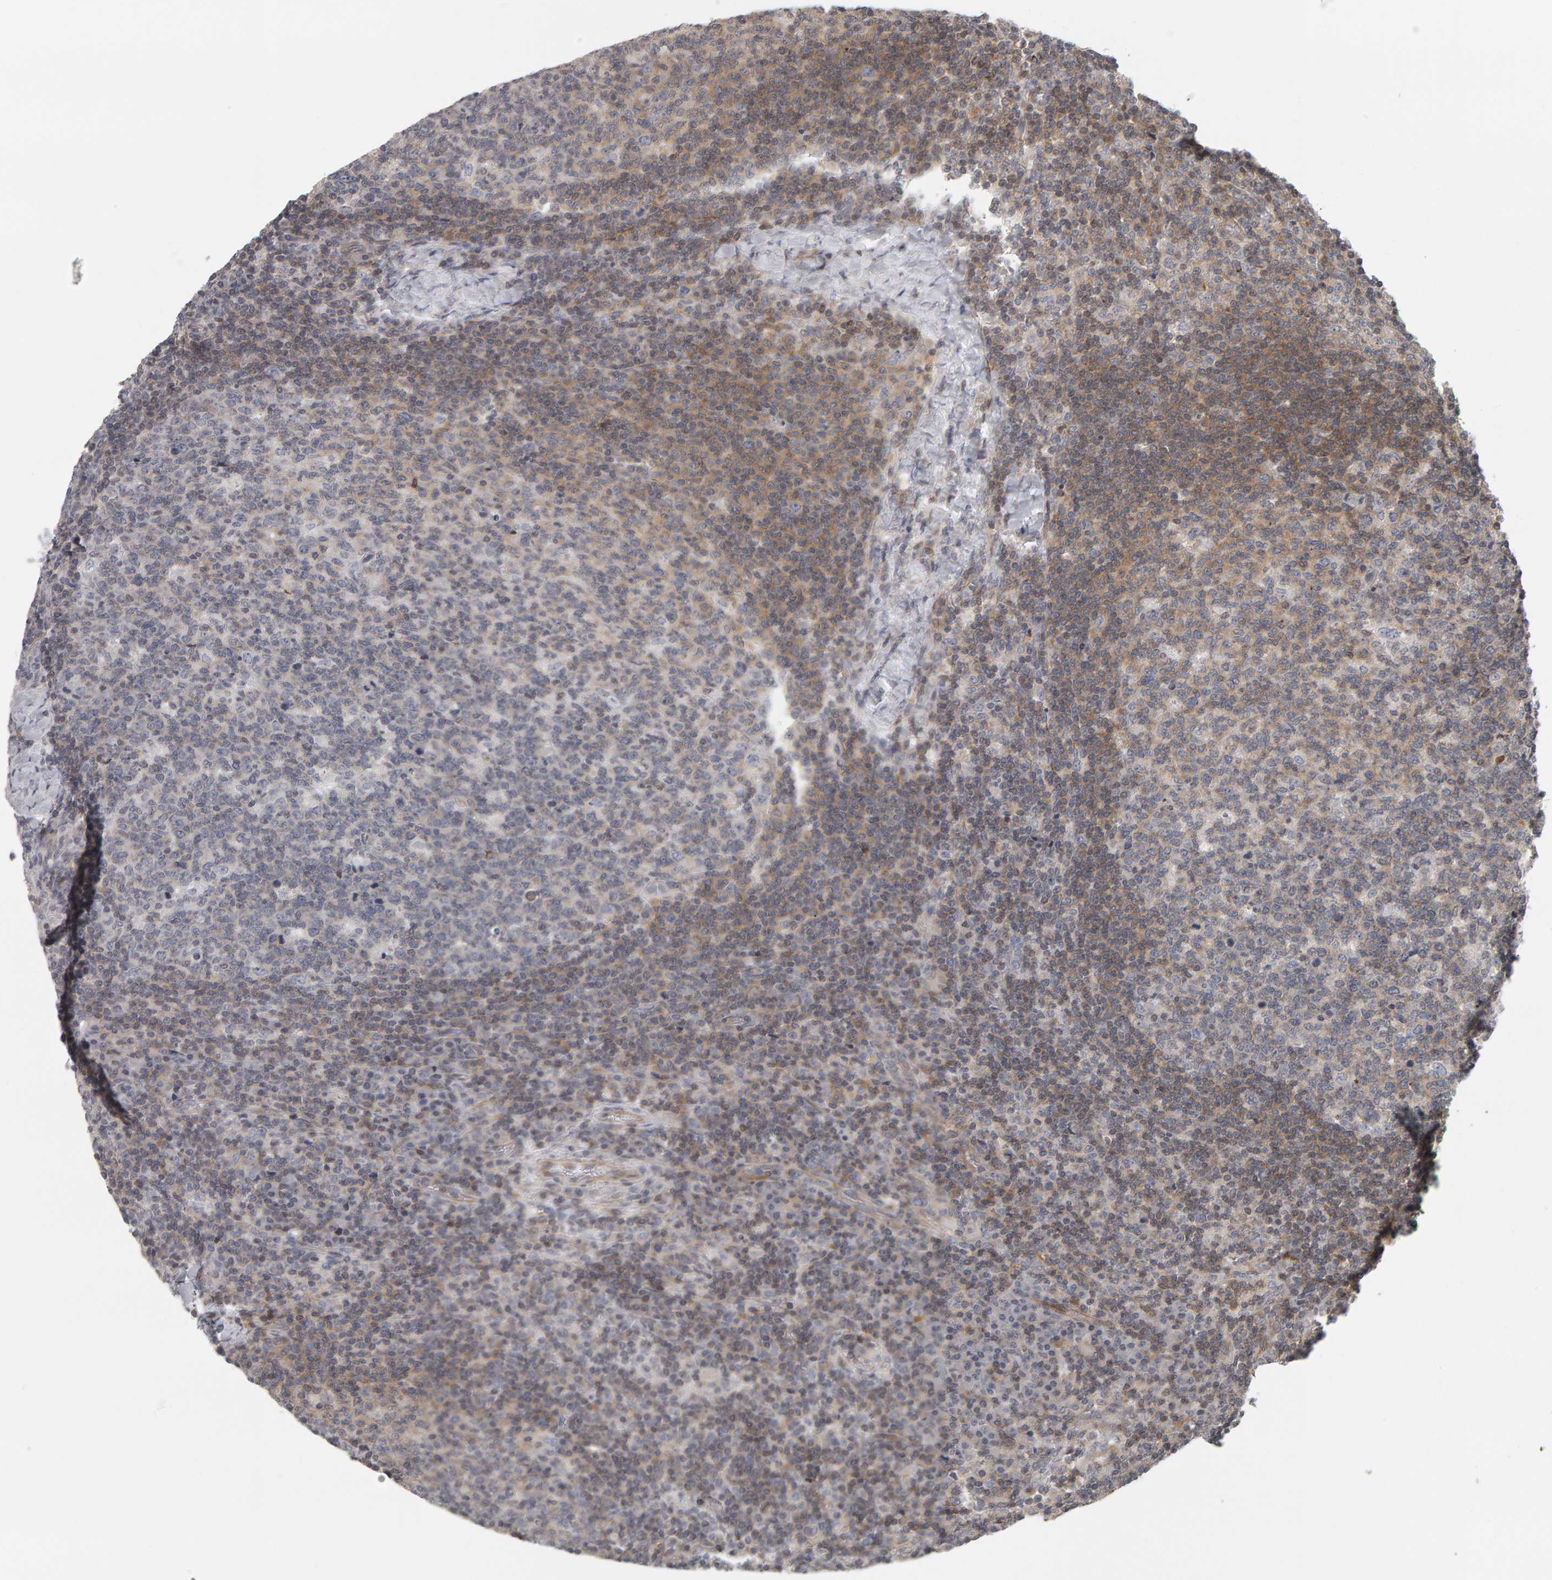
{"staining": {"intensity": "moderate", "quantity": "25%-75%", "location": "cytoplasmic/membranous"}, "tissue": "lymph node", "cell_type": "Germinal center cells", "image_type": "normal", "snomed": [{"axis": "morphology", "description": "Normal tissue, NOS"}, {"axis": "morphology", "description": "Inflammation, NOS"}, {"axis": "topography", "description": "Lymph node"}], "caption": "This photomicrograph reveals unremarkable lymph node stained with immunohistochemistry to label a protein in brown. The cytoplasmic/membranous of germinal center cells show moderate positivity for the protein. Nuclei are counter-stained blue.", "gene": "TEFM", "patient": {"sex": "male", "age": 55}}